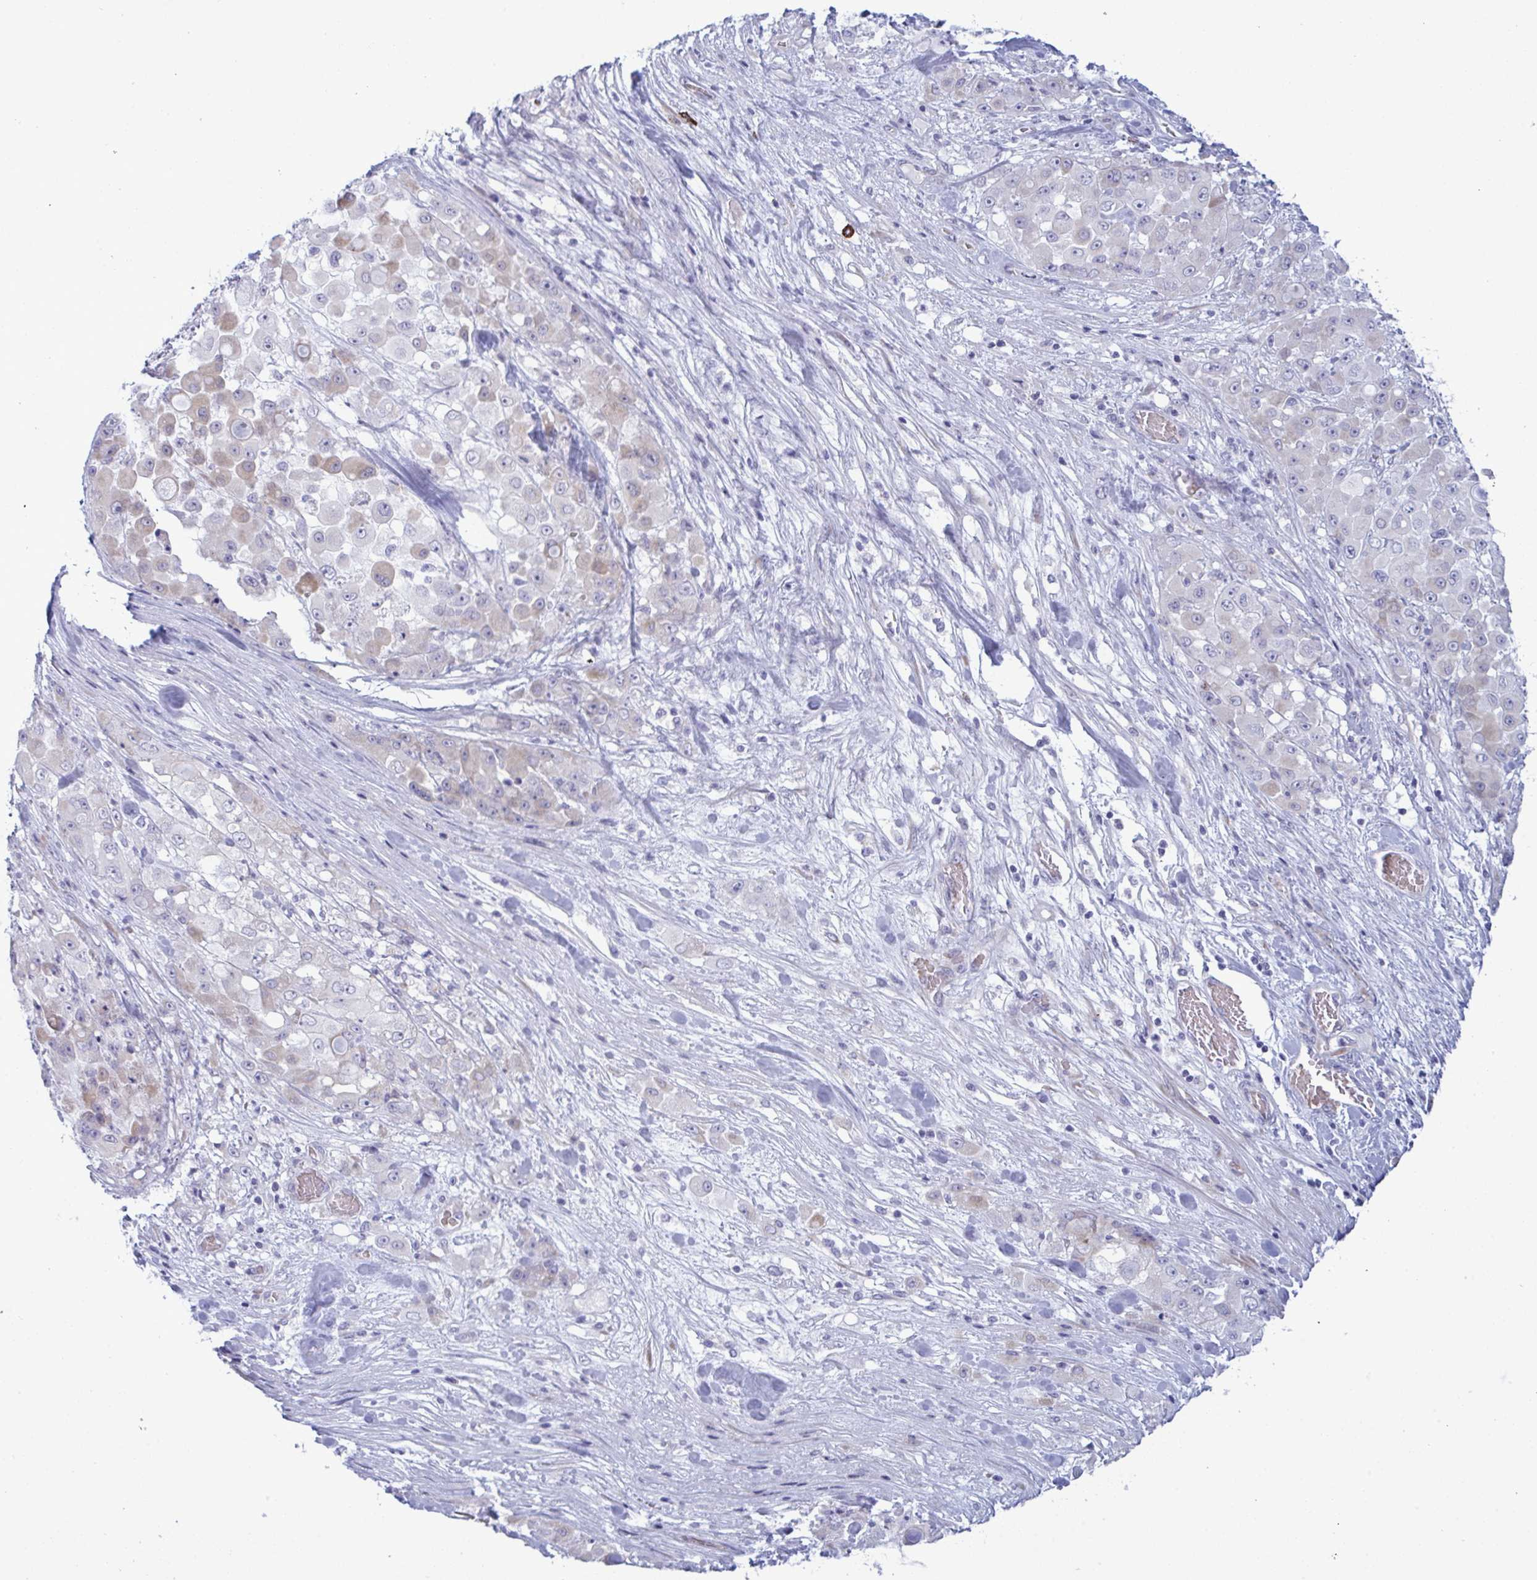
{"staining": {"intensity": "negative", "quantity": "none", "location": "none"}, "tissue": "stomach cancer", "cell_type": "Tumor cells", "image_type": "cancer", "snomed": [{"axis": "morphology", "description": "Adenocarcinoma, NOS"}, {"axis": "topography", "description": "Stomach"}], "caption": "A high-resolution photomicrograph shows immunohistochemistry (IHC) staining of adenocarcinoma (stomach), which shows no significant staining in tumor cells.", "gene": "ZNF684", "patient": {"sex": "female", "age": 76}}